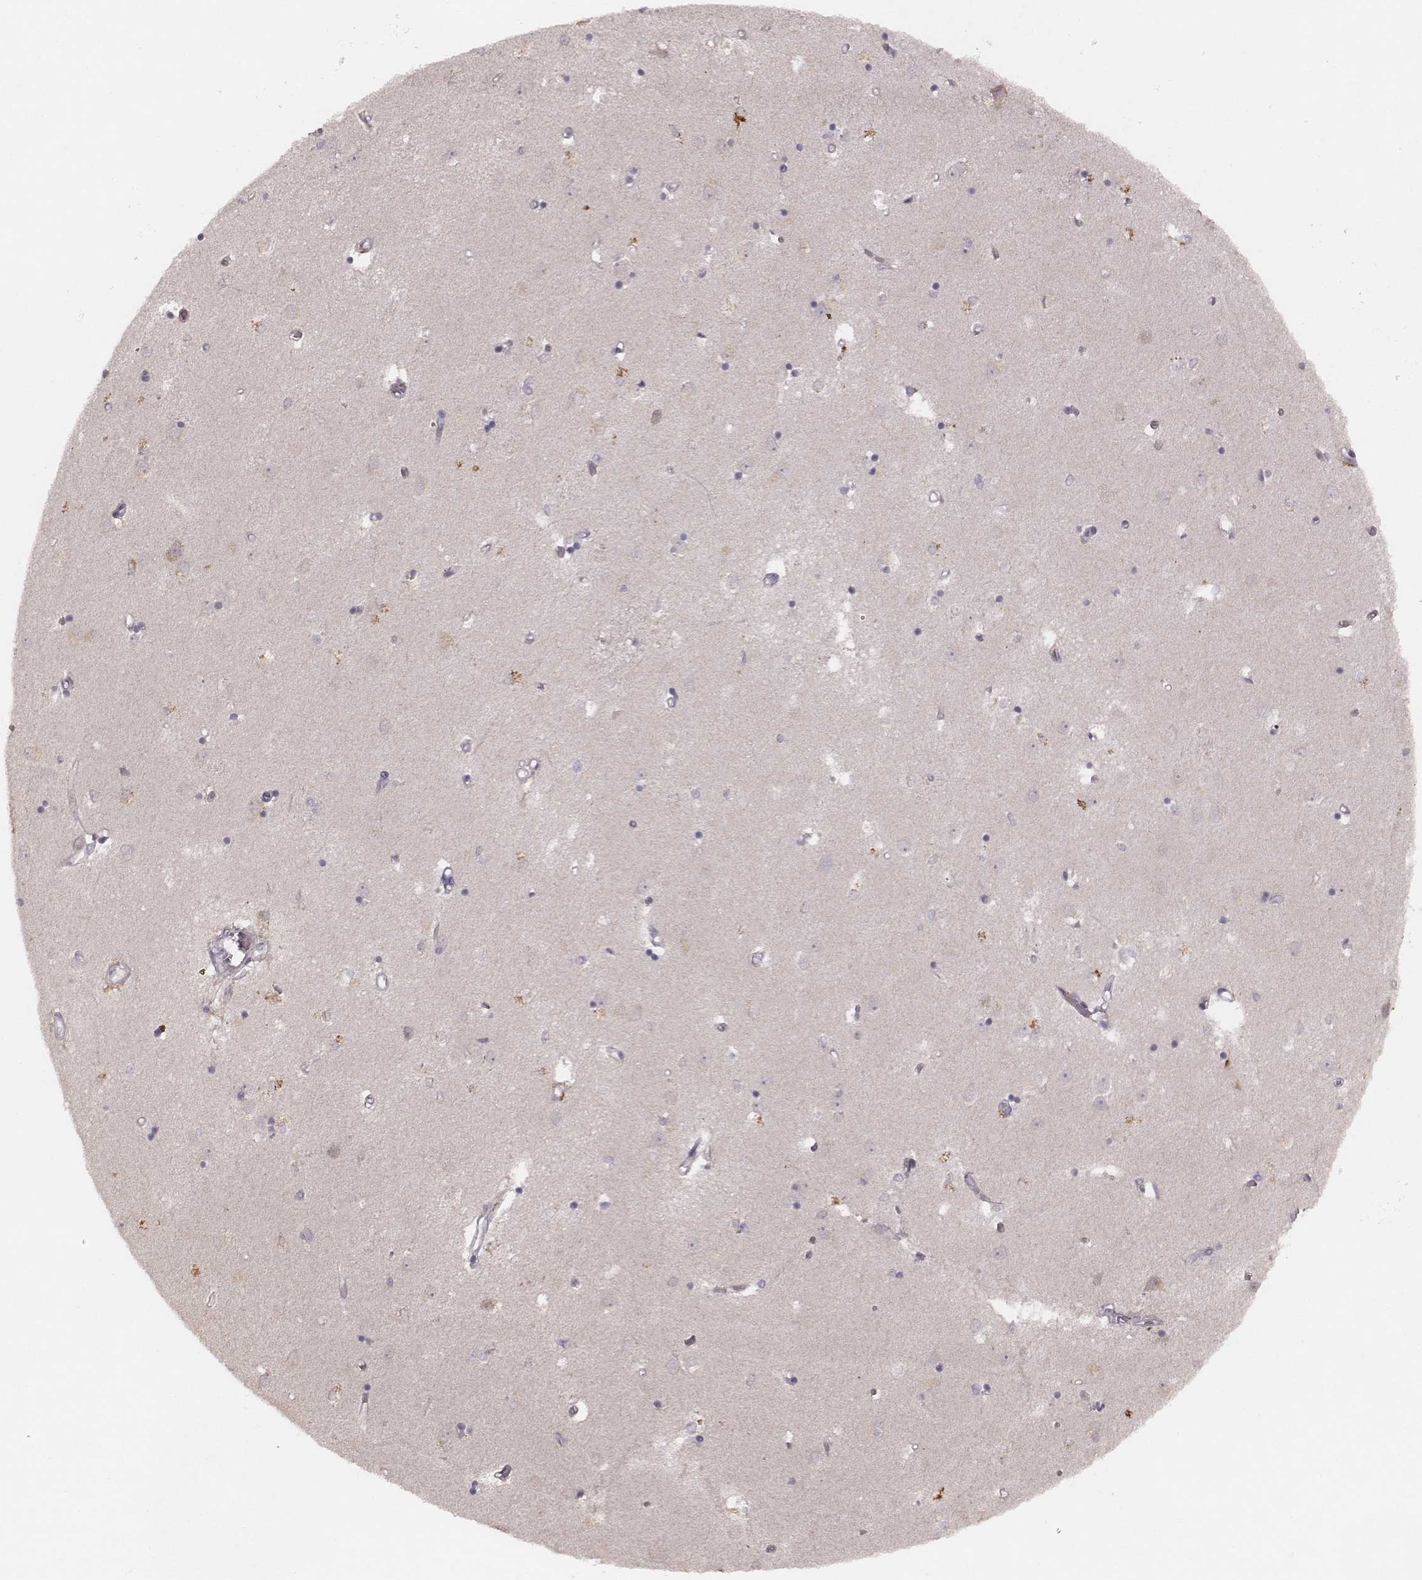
{"staining": {"intensity": "negative", "quantity": "none", "location": "none"}, "tissue": "caudate", "cell_type": "Glial cells", "image_type": "normal", "snomed": [{"axis": "morphology", "description": "Normal tissue, NOS"}, {"axis": "topography", "description": "Lateral ventricle wall"}], "caption": "An immunohistochemistry (IHC) histopathology image of normal caudate is shown. There is no staining in glial cells of caudate.", "gene": "FAM13B", "patient": {"sex": "male", "age": 54}}